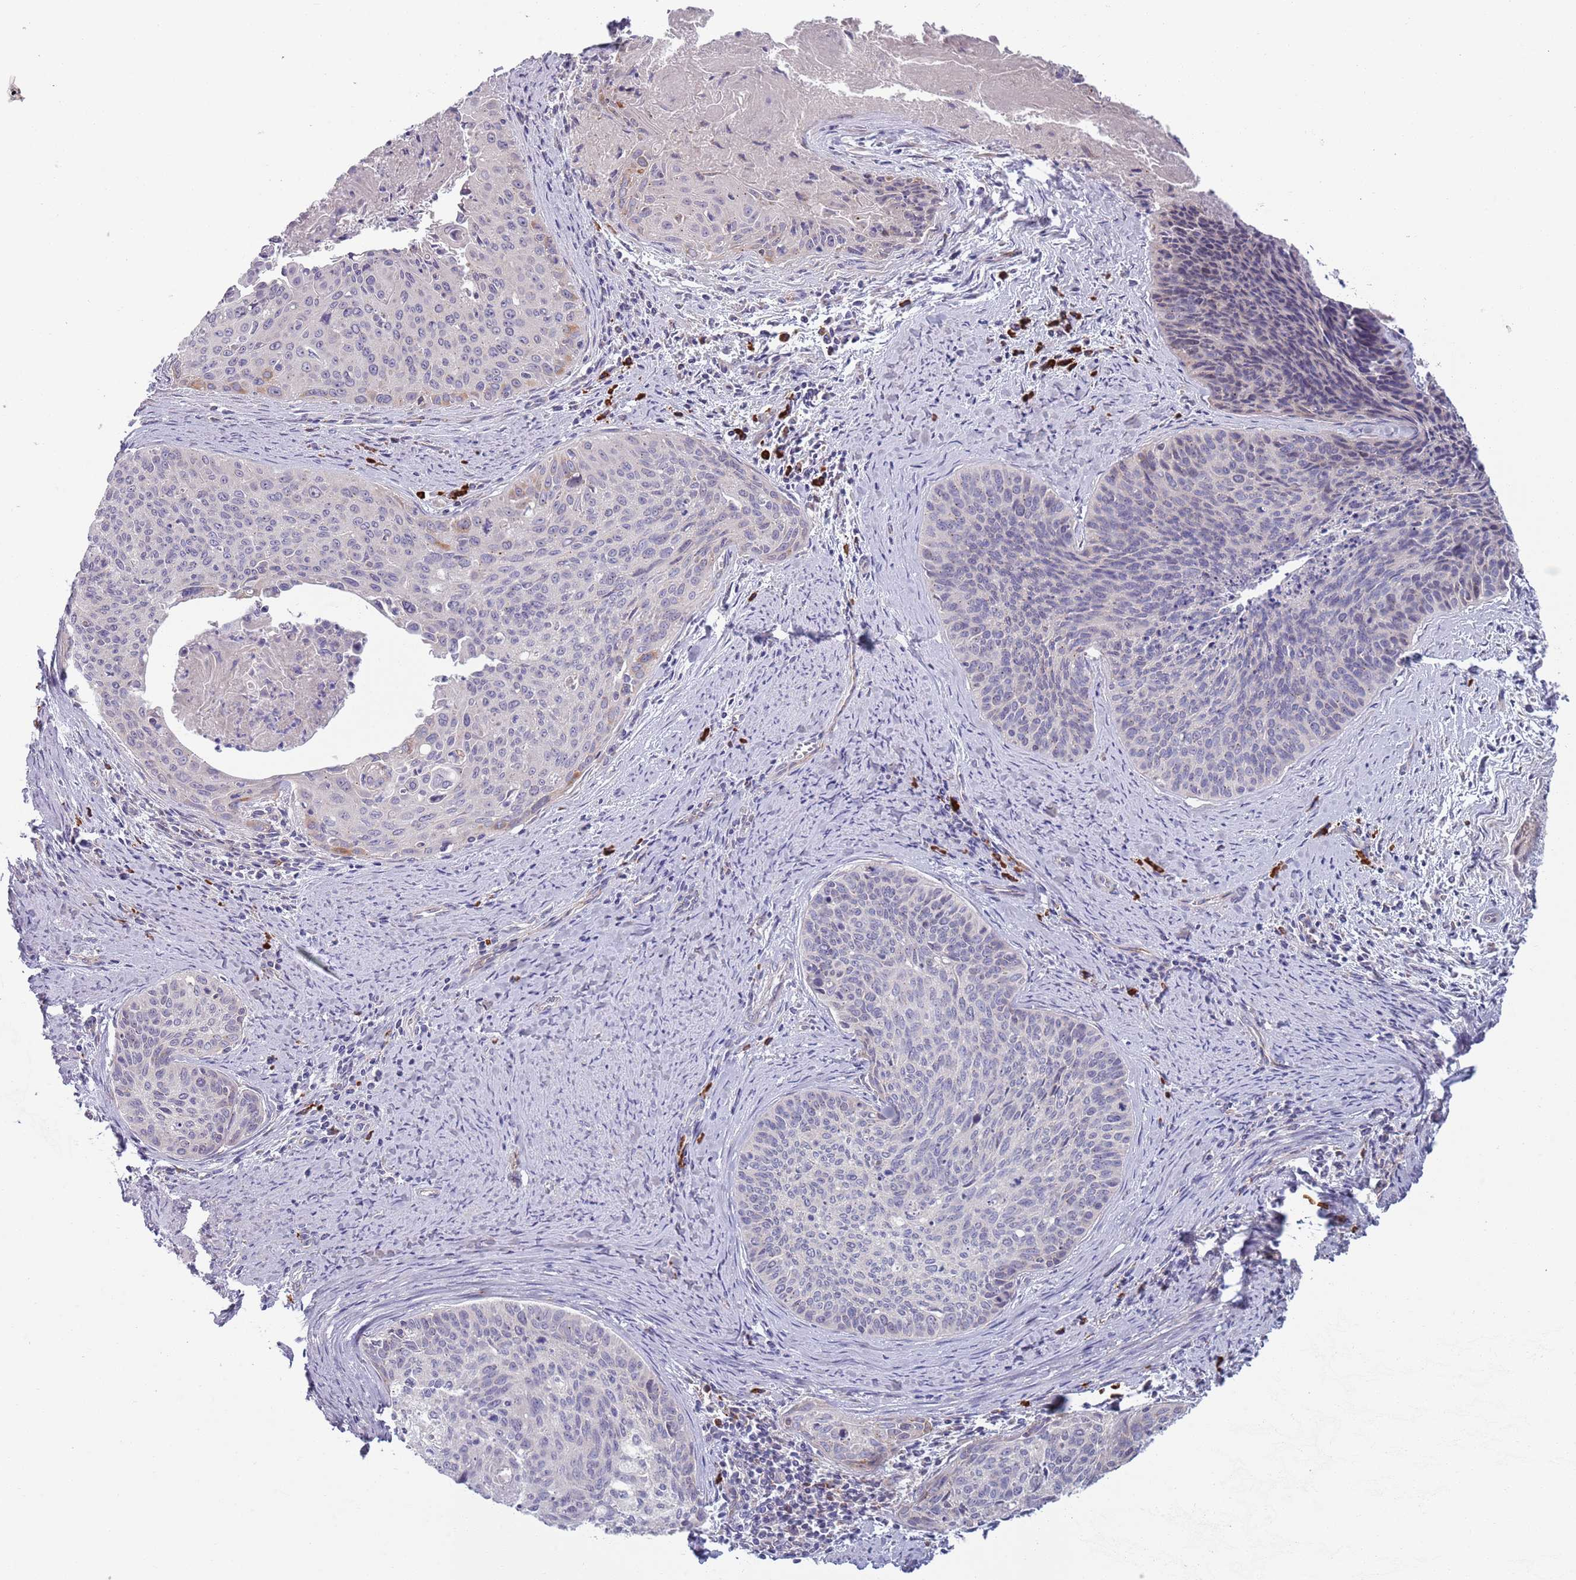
{"staining": {"intensity": "negative", "quantity": "none", "location": "none"}, "tissue": "cervical cancer", "cell_type": "Tumor cells", "image_type": "cancer", "snomed": [{"axis": "morphology", "description": "Squamous cell carcinoma, NOS"}, {"axis": "topography", "description": "Cervix"}], "caption": "An immunohistochemistry (IHC) photomicrograph of cervical cancer is shown. There is no staining in tumor cells of cervical cancer.", "gene": "LTB", "patient": {"sex": "female", "age": 55}}